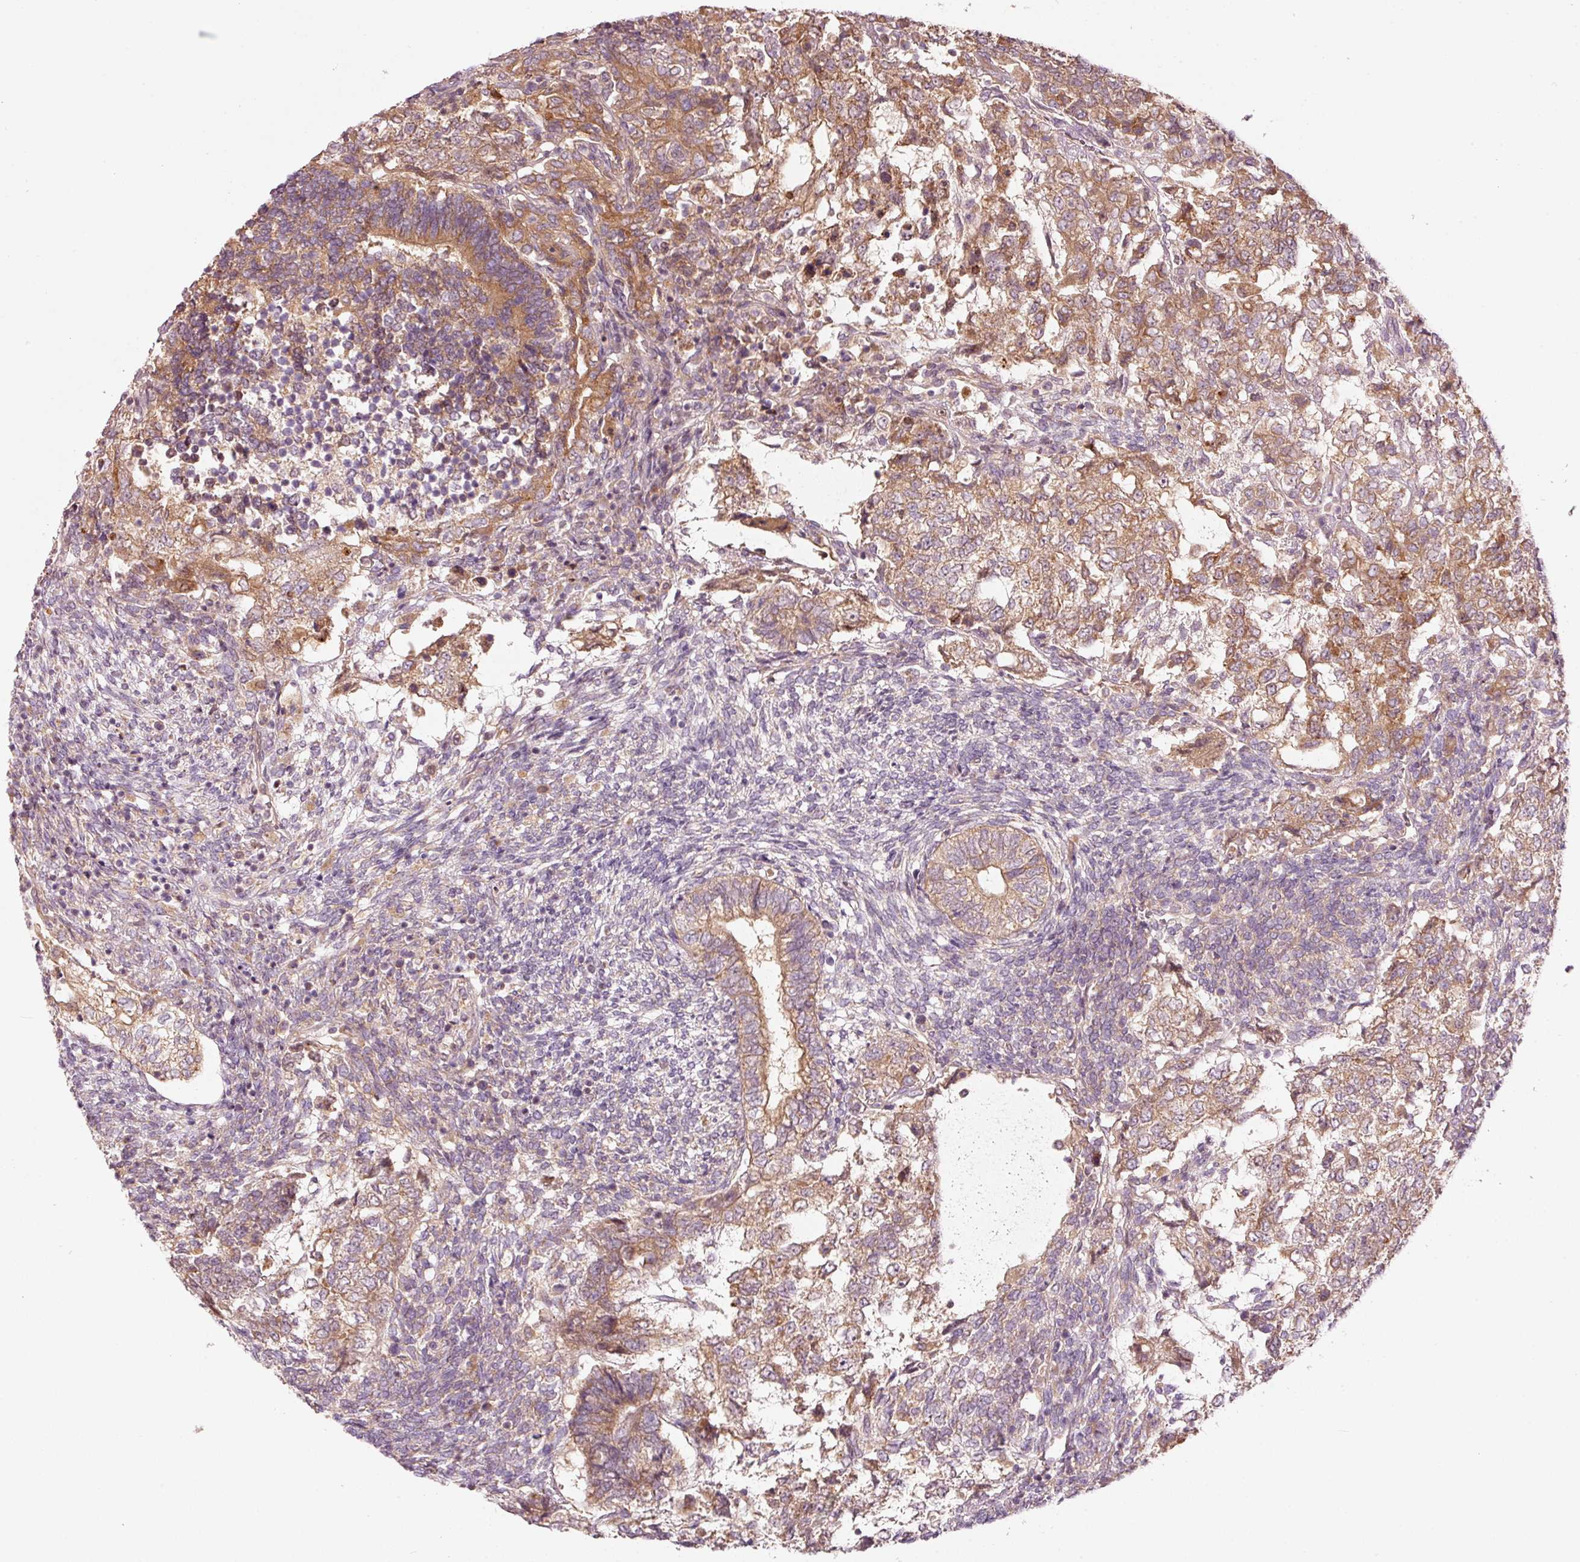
{"staining": {"intensity": "moderate", "quantity": ">75%", "location": "cytoplasmic/membranous"}, "tissue": "testis cancer", "cell_type": "Tumor cells", "image_type": "cancer", "snomed": [{"axis": "morphology", "description": "Carcinoma, Embryonal, NOS"}, {"axis": "topography", "description": "Testis"}], "caption": "Tumor cells reveal medium levels of moderate cytoplasmic/membranous positivity in approximately >75% of cells in testis cancer.", "gene": "MAP10", "patient": {"sex": "male", "age": 23}}